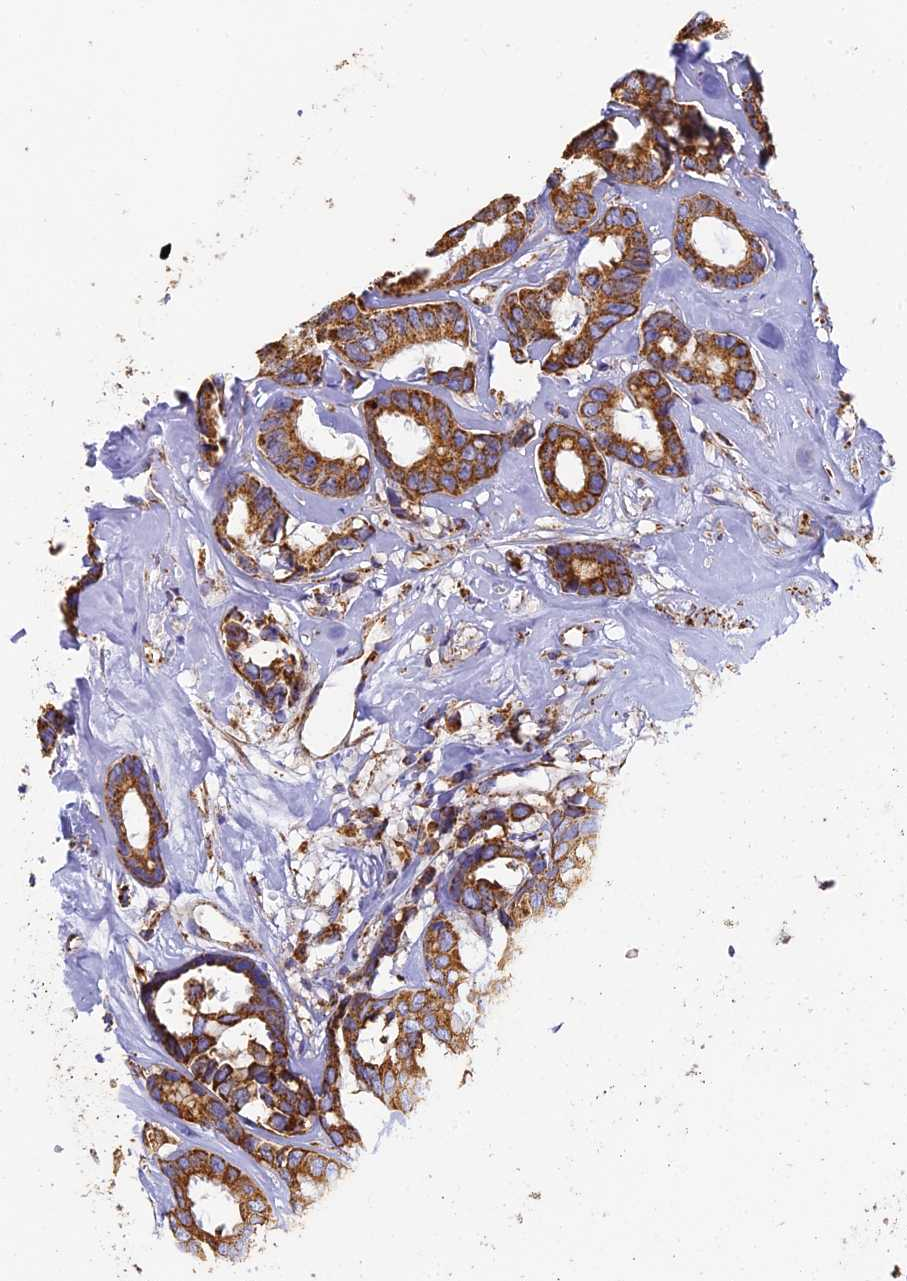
{"staining": {"intensity": "moderate", "quantity": ">75%", "location": "cytoplasmic/membranous"}, "tissue": "breast cancer", "cell_type": "Tumor cells", "image_type": "cancer", "snomed": [{"axis": "morphology", "description": "Duct carcinoma"}, {"axis": "topography", "description": "Breast"}], "caption": "Immunohistochemical staining of breast cancer (infiltrating ductal carcinoma) demonstrates medium levels of moderate cytoplasmic/membranous staining in approximately >75% of tumor cells.", "gene": "COX6C", "patient": {"sex": "female", "age": 87}}